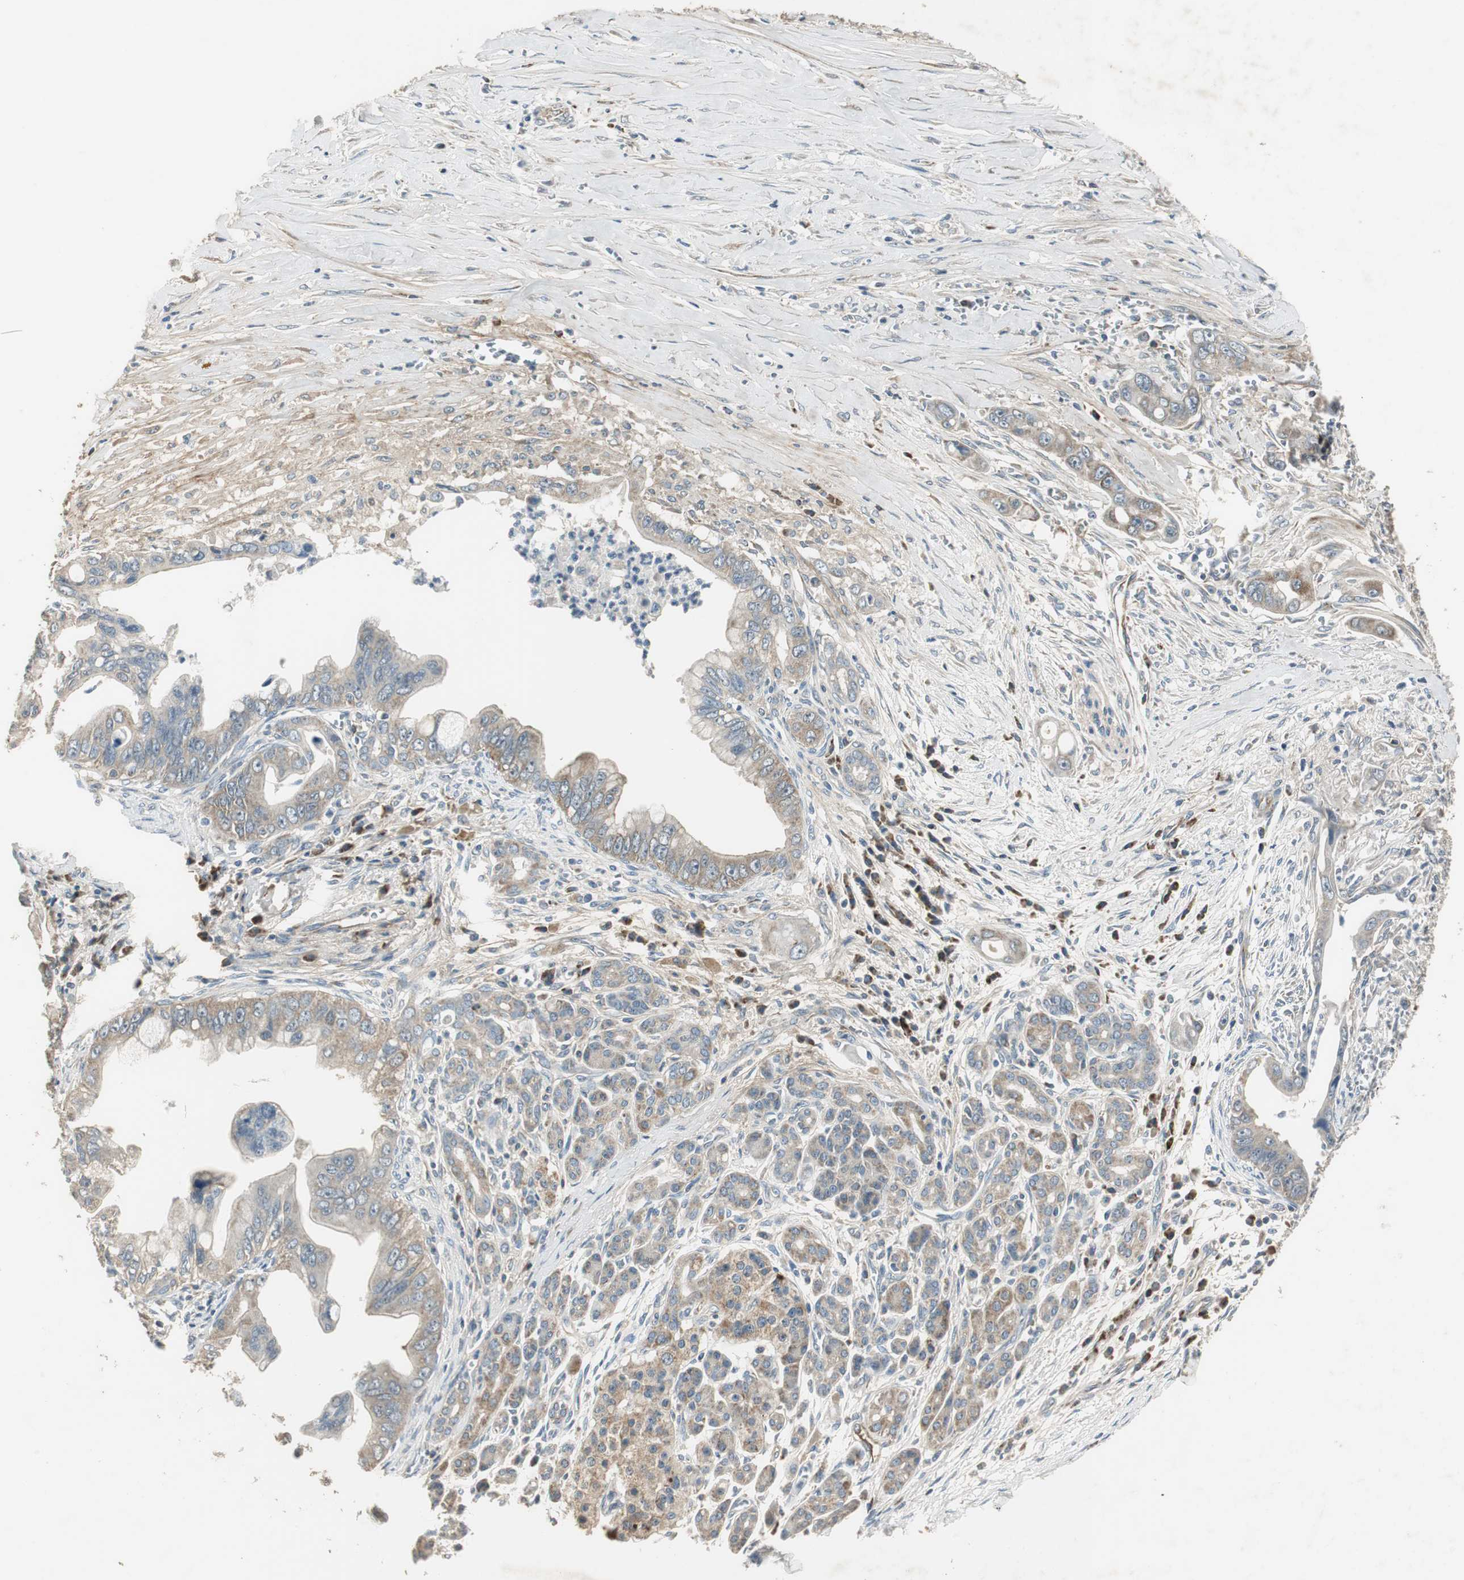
{"staining": {"intensity": "weak", "quantity": "25%-75%", "location": "cytoplasmic/membranous"}, "tissue": "pancreatic cancer", "cell_type": "Tumor cells", "image_type": "cancer", "snomed": [{"axis": "morphology", "description": "Adenocarcinoma, NOS"}, {"axis": "topography", "description": "Pancreas"}], "caption": "Pancreatic adenocarcinoma tissue exhibits weak cytoplasmic/membranous expression in about 25%-75% of tumor cells, visualized by immunohistochemistry. The protein is shown in brown color, while the nuclei are stained blue.", "gene": "MSTO1", "patient": {"sex": "male", "age": 59}}